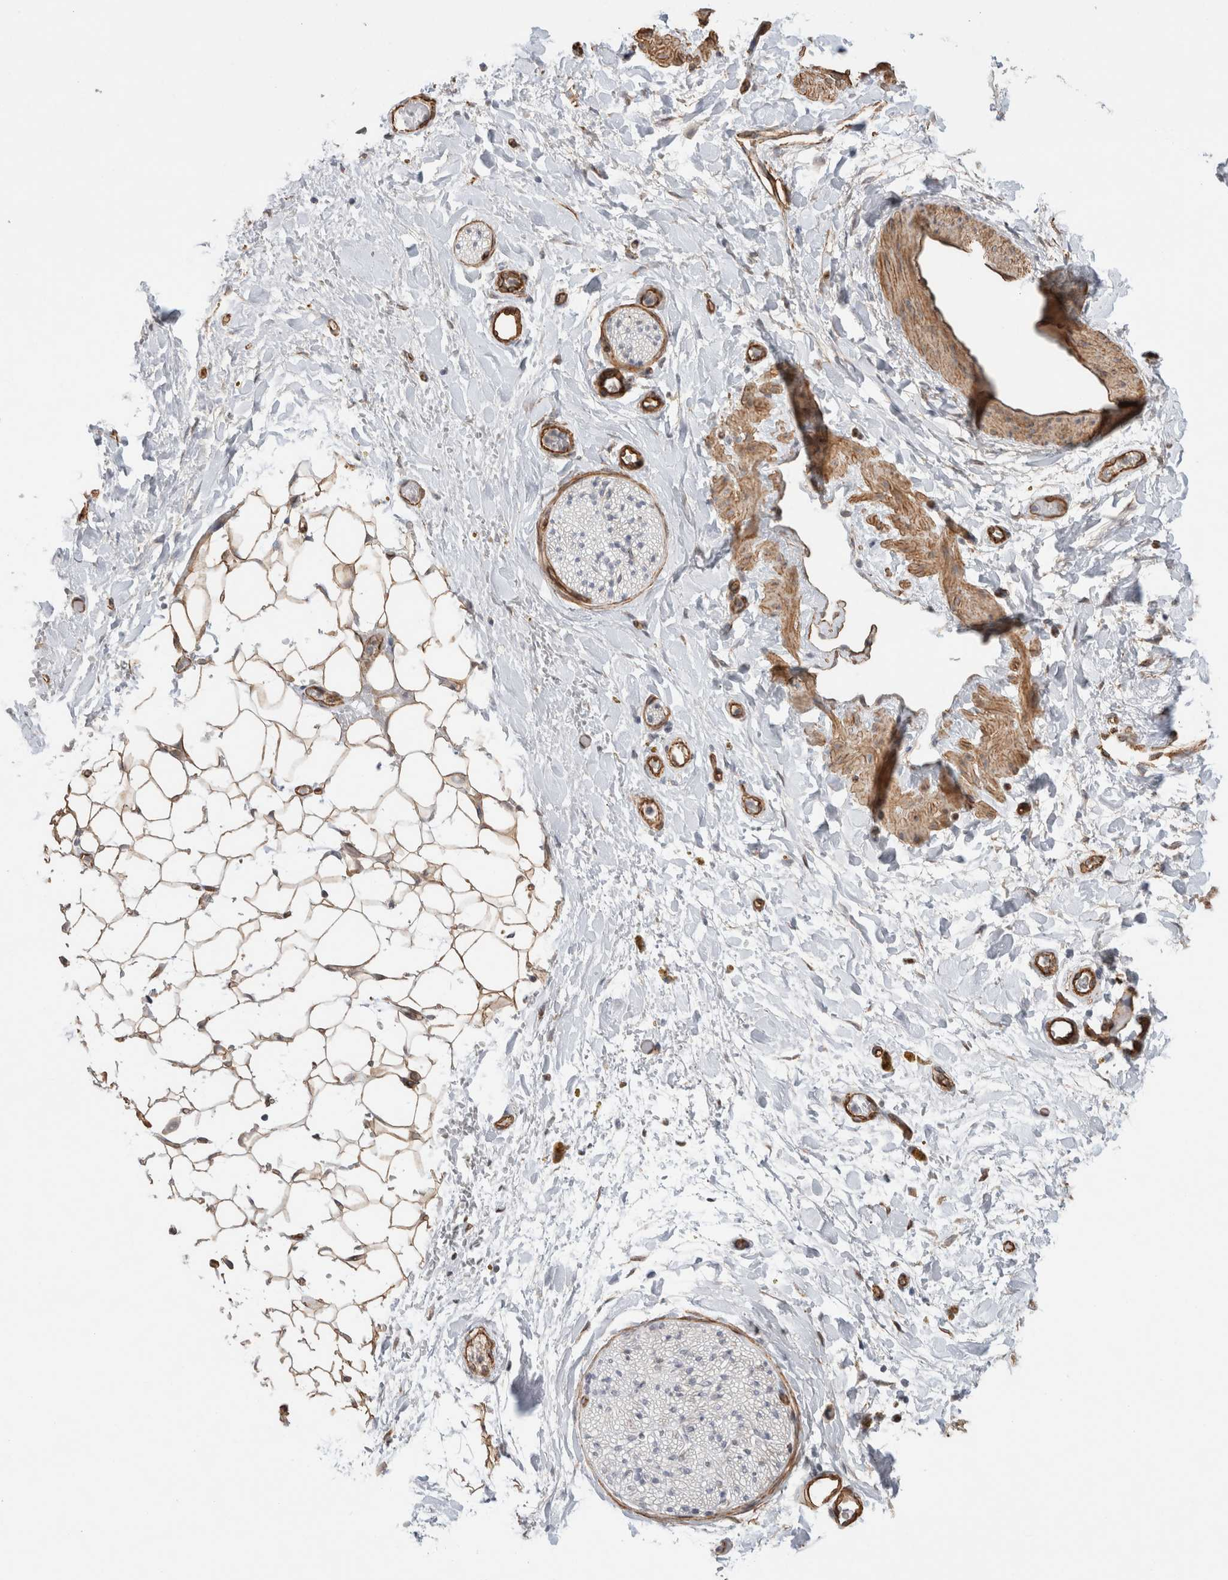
{"staining": {"intensity": "moderate", "quantity": ">75%", "location": "cytoplasmic/membranous"}, "tissue": "adipose tissue", "cell_type": "Adipocytes", "image_type": "normal", "snomed": [{"axis": "morphology", "description": "Normal tissue, NOS"}, {"axis": "topography", "description": "Kidney"}, {"axis": "topography", "description": "Peripheral nerve tissue"}], "caption": "High-magnification brightfield microscopy of unremarkable adipose tissue stained with DAB (brown) and counterstained with hematoxylin (blue). adipocytes exhibit moderate cytoplasmic/membranous positivity is present in about>75% of cells.", "gene": "CAAP1", "patient": {"sex": "male", "age": 7}}